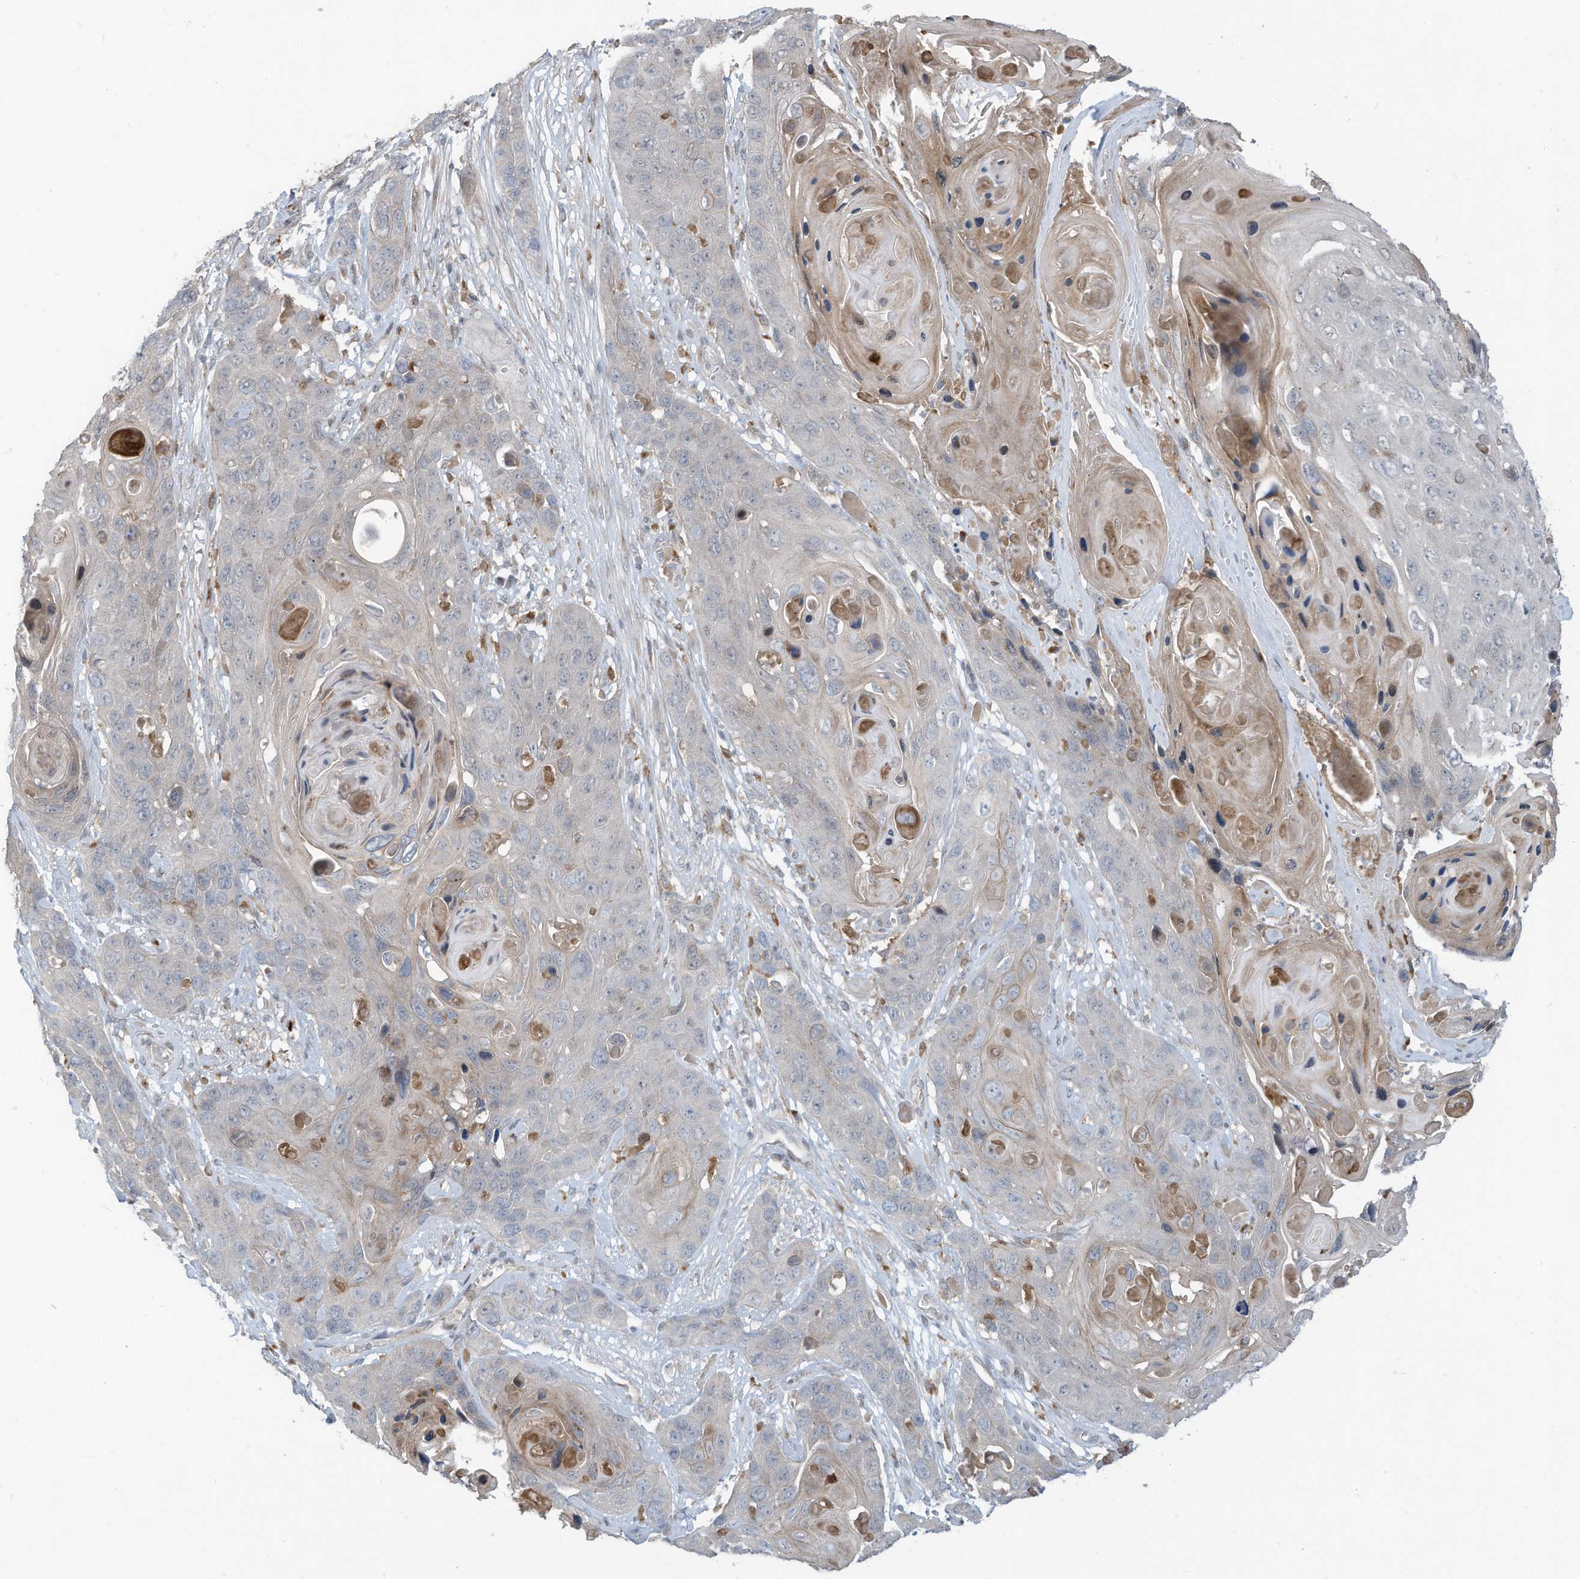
{"staining": {"intensity": "negative", "quantity": "none", "location": "none"}, "tissue": "skin cancer", "cell_type": "Tumor cells", "image_type": "cancer", "snomed": [{"axis": "morphology", "description": "Squamous cell carcinoma, NOS"}, {"axis": "topography", "description": "Skin"}], "caption": "IHC image of squamous cell carcinoma (skin) stained for a protein (brown), which exhibits no staining in tumor cells. Nuclei are stained in blue.", "gene": "DZIP3", "patient": {"sex": "male", "age": 55}}